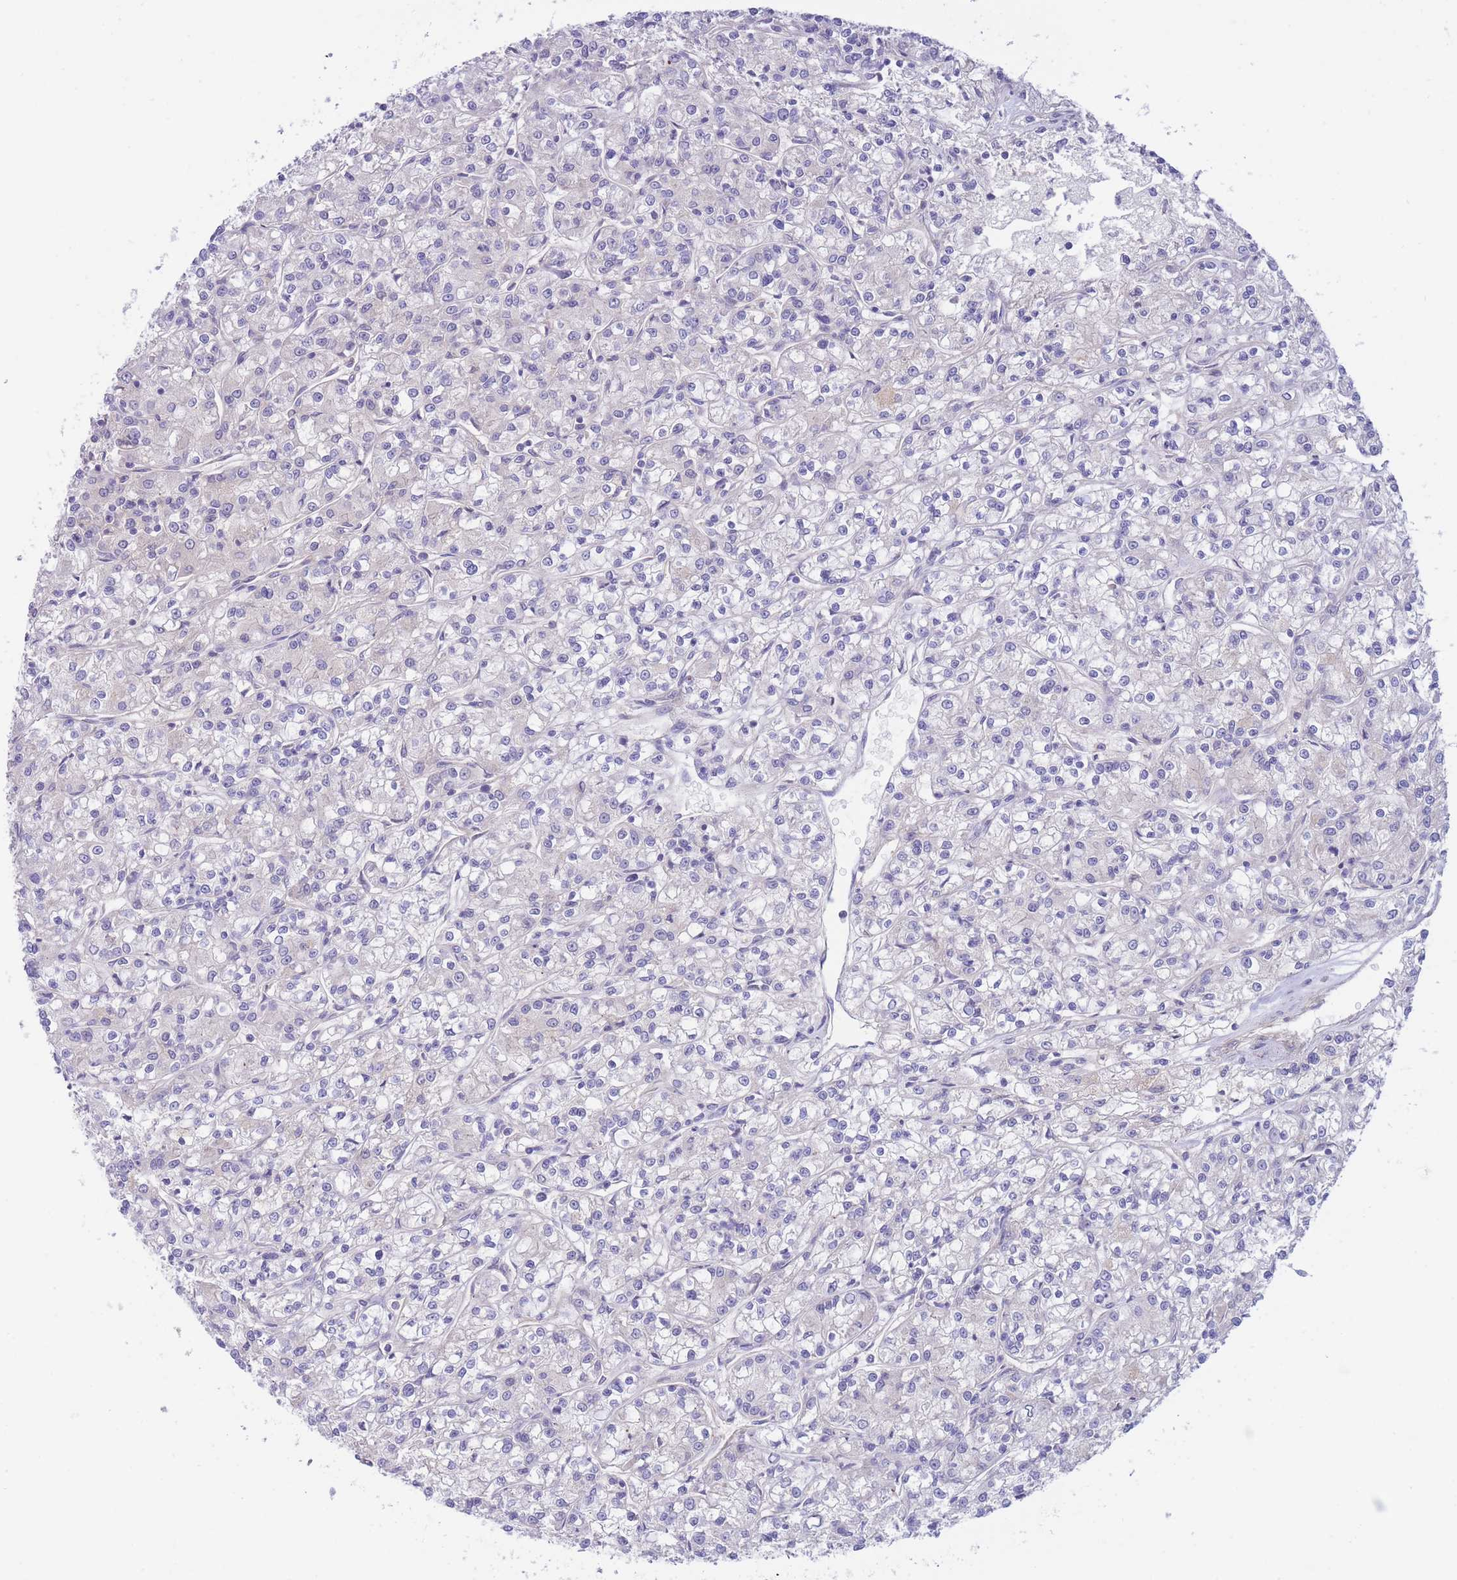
{"staining": {"intensity": "negative", "quantity": "none", "location": "none"}, "tissue": "renal cancer", "cell_type": "Tumor cells", "image_type": "cancer", "snomed": [{"axis": "morphology", "description": "Adenocarcinoma, NOS"}, {"axis": "topography", "description": "Kidney"}], "caption": "A micrograph of renal cancer (adenocarcinoma) stained for a protein shows no brown staining in tumor cells.", "gene": "APOL4", "patient": {"sex": "female", "age": 59}}